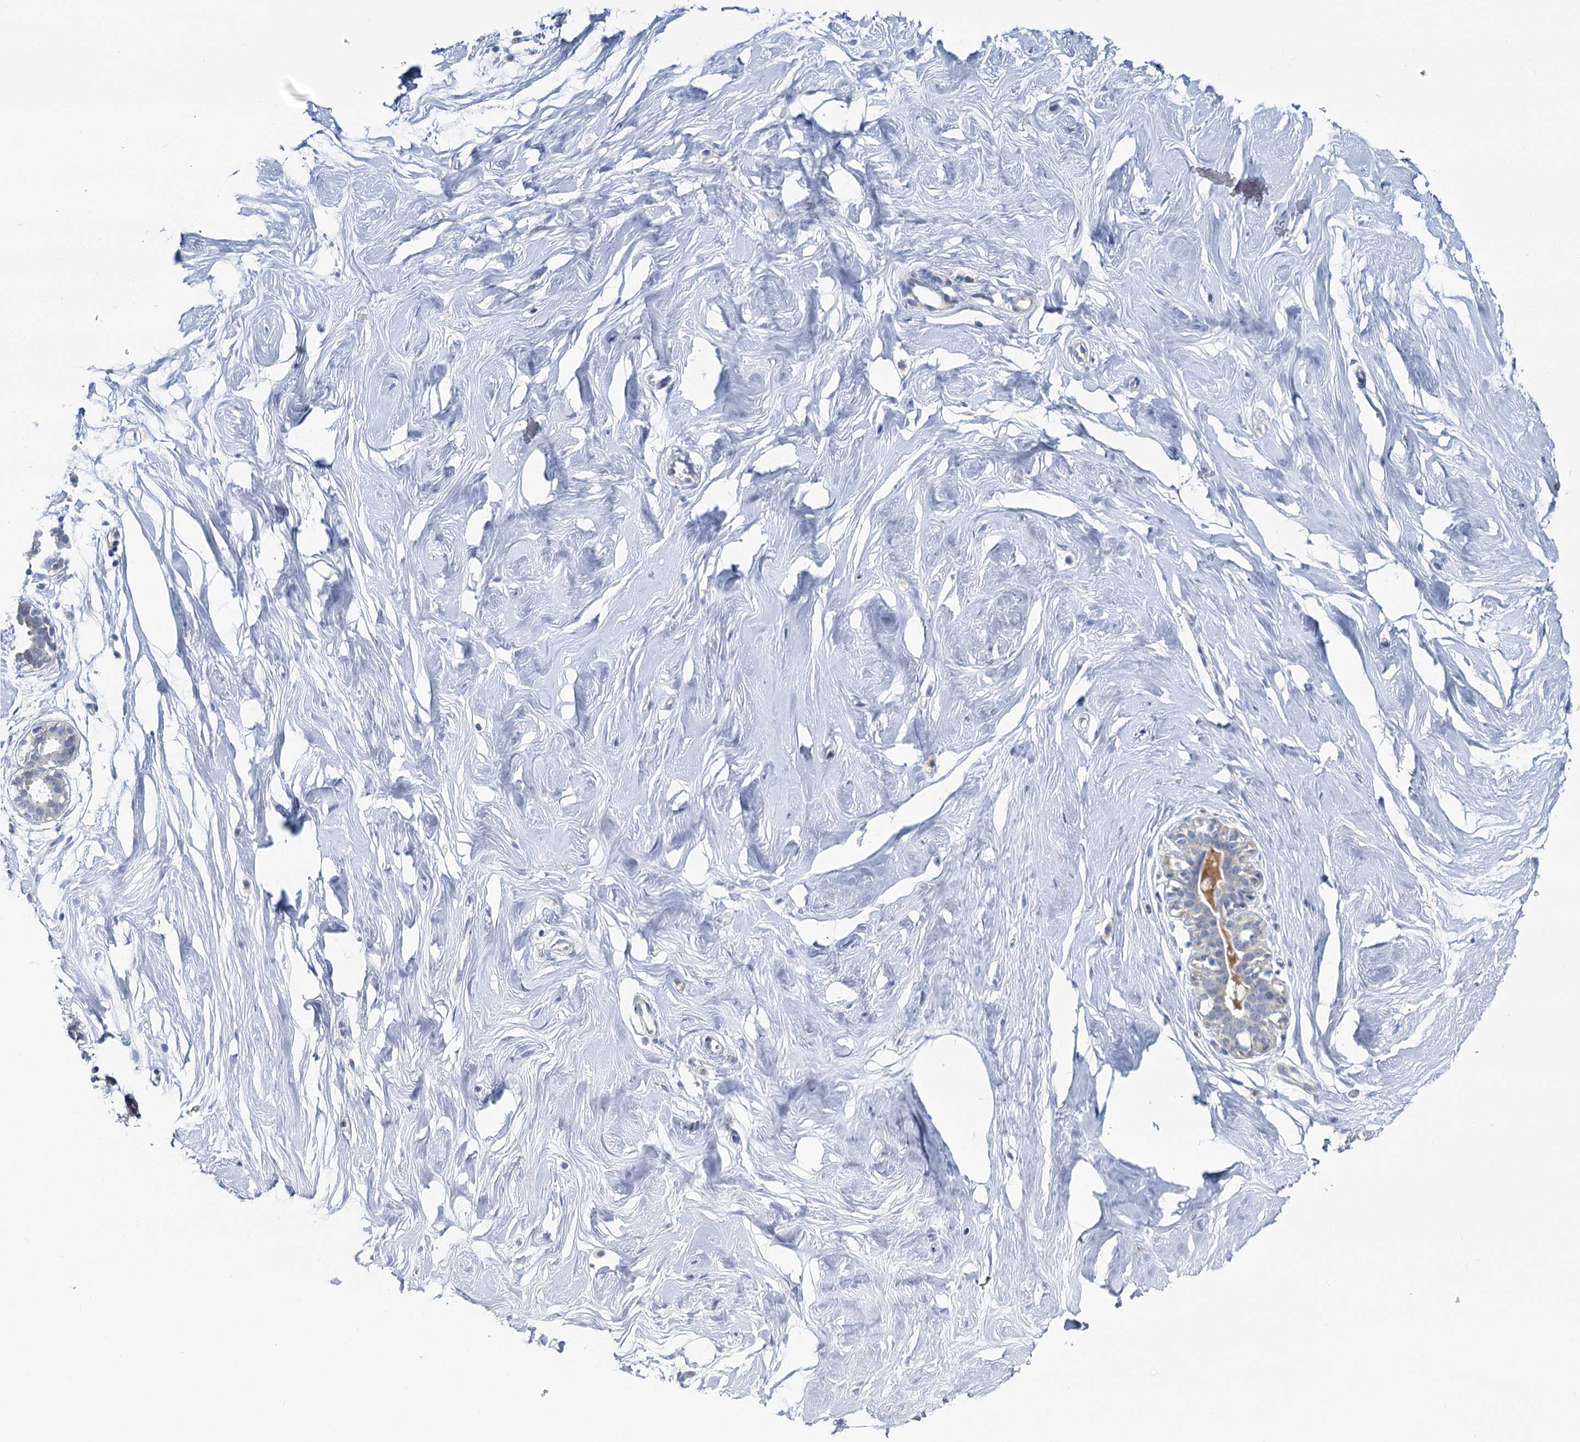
{"staining": {"intensity": "negative", "quantity": "none", "location": "none"}, "tissue": "breast", "cell_type": "Adipocytes", "image_type": "normal", "snomed": [{"axis": "morphology", "description": "Normal tissue, NOS"}, {"axis": "morphology", "description": "Adenoma, NOS"}, {"axis": "topography", "description": "Breast"}], "caption": "Immunohistochemical staining of normal breast displays no significant expression in adipocytes. Nuclei are stained in blue.", "gene": "ACRBP", "patient": {"sex": "female", "age": 23}}